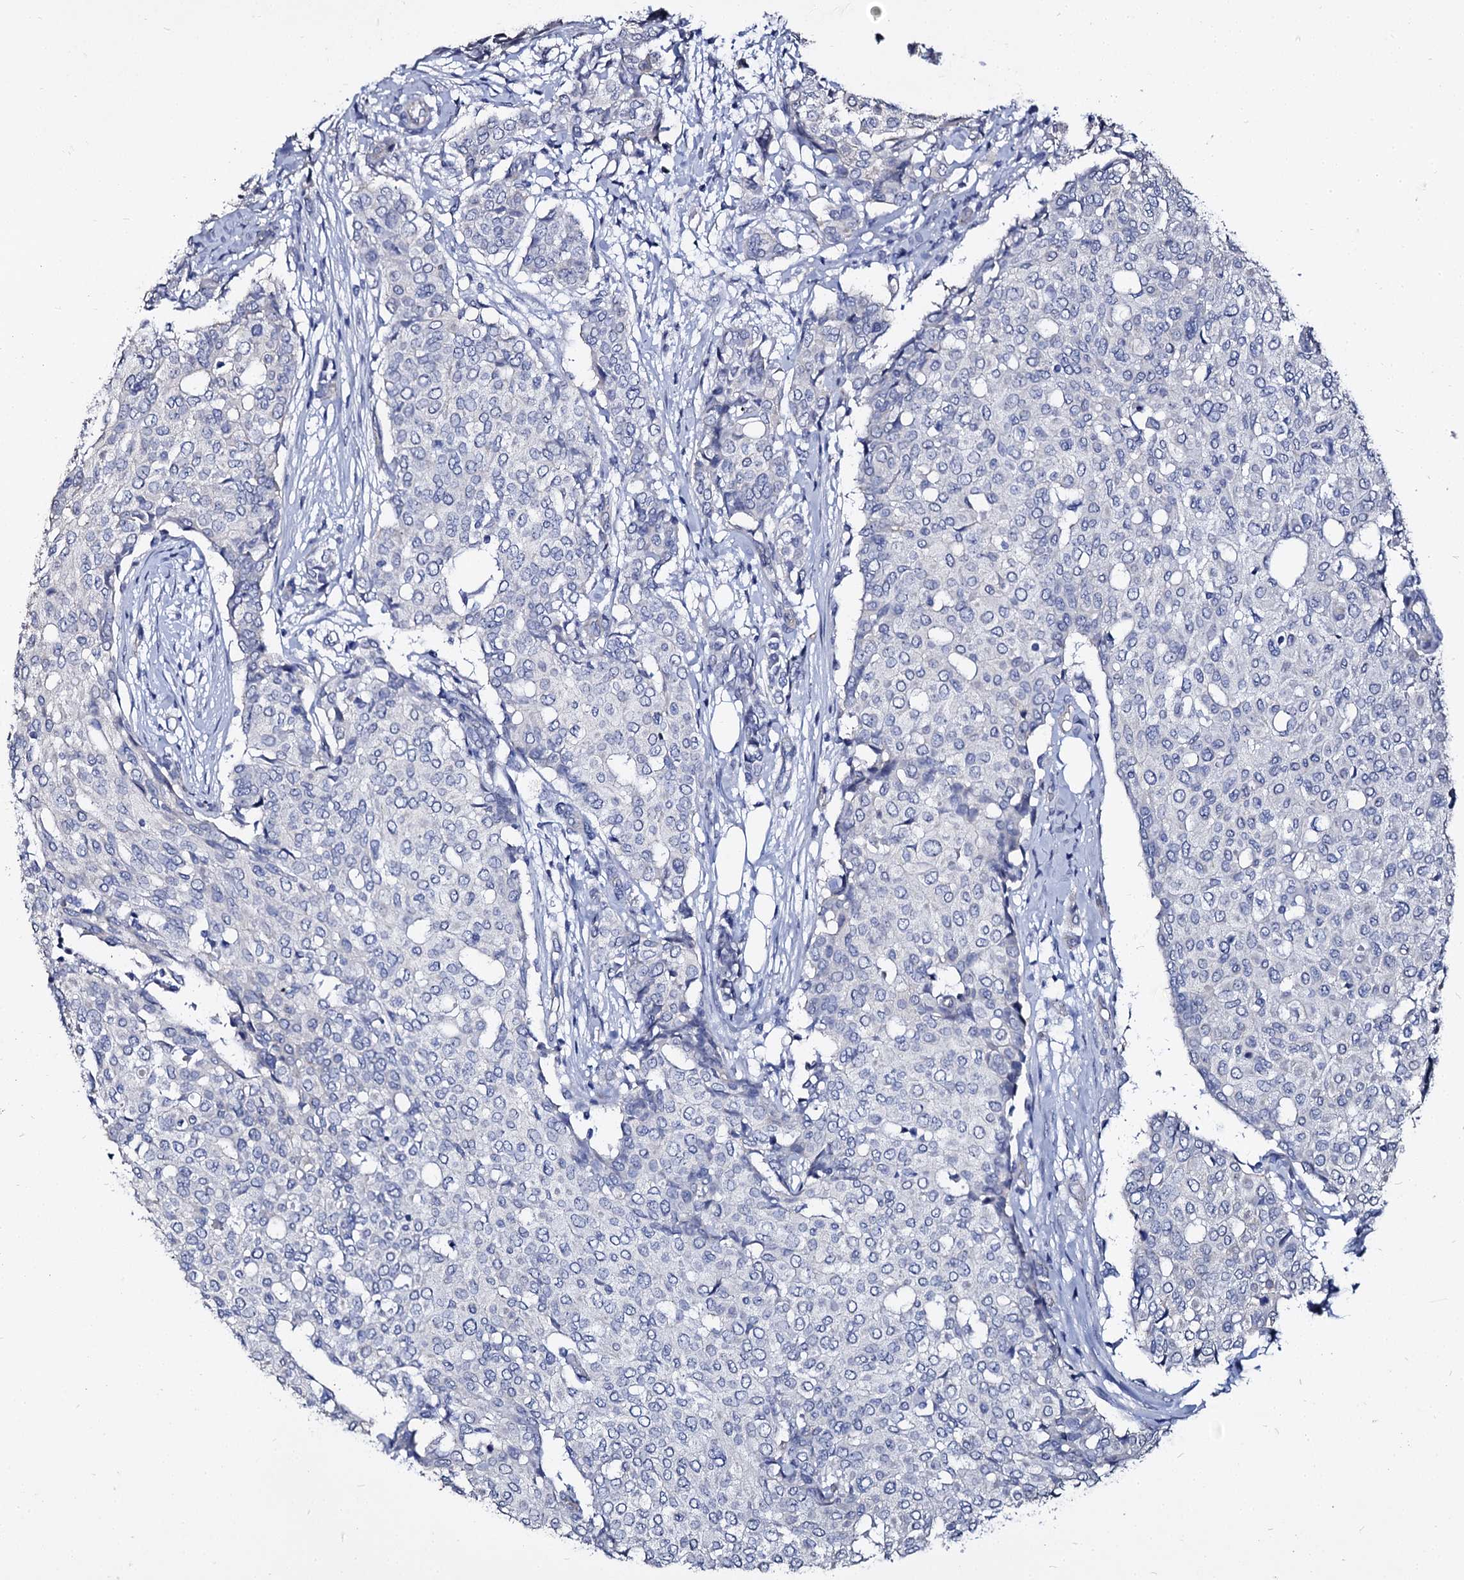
{"staining": {"intensity": "negative", "quantity": "none", "location": "none"}, "tissue": "breast cancer", "cell_type": "Tumor cells", "image_type": "cancer", "snomed": [{"axis": "morphology", "description": "Lobular carcinoma"}, {"axis": "topography", "description": "Breast"}], "caption": "The photomicrograph shows no significant staining in tumor cells of lobular carcinoma (breast). (Brightfield microscopy of DAB (3,3'-diaminobenzidine) IHC at high magnification).", "gene": "CBFB", "patient": {"sex": "female", "age": 51}}